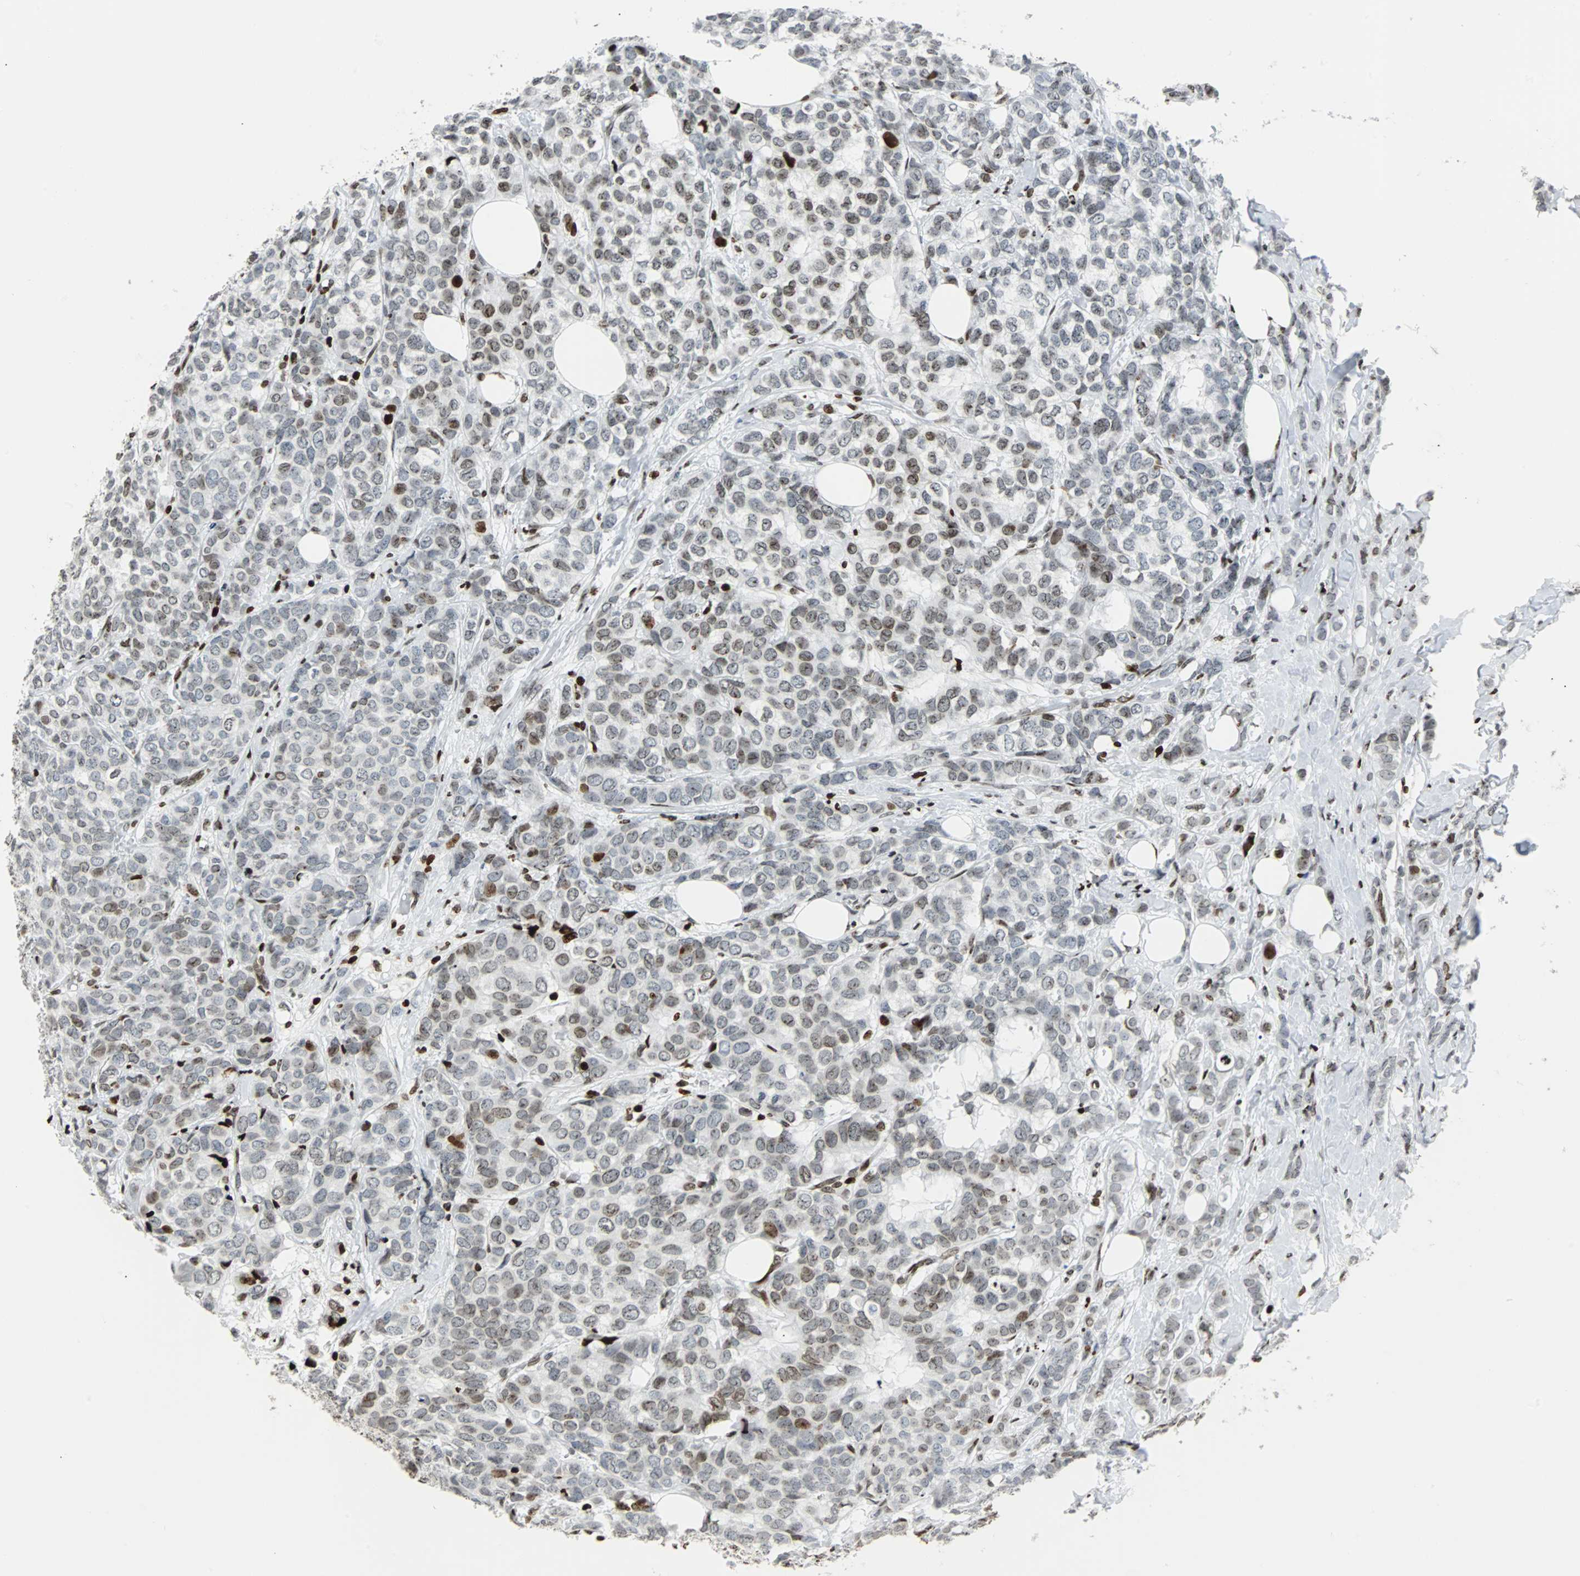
{"staining": {"intensity": "weak", "quantity": "25%-75%", "location": "nuclear"}, "tissue": "breast cancer", "cell_type": "Tumor cells", "image_type": "cancer", "snomed": [{"axis": "morphology", "description": "Lobular carcinoma"}, {"axis": "topography", "description": "Breast"}], "caption": "Protein expression analysis of human lobular carcinoma (breast) reveals weak nuclear positivity in about 25%-75% of tumor cells.", "gene": "ZNF131", "patient": {"sex": "female", "age": 60}}